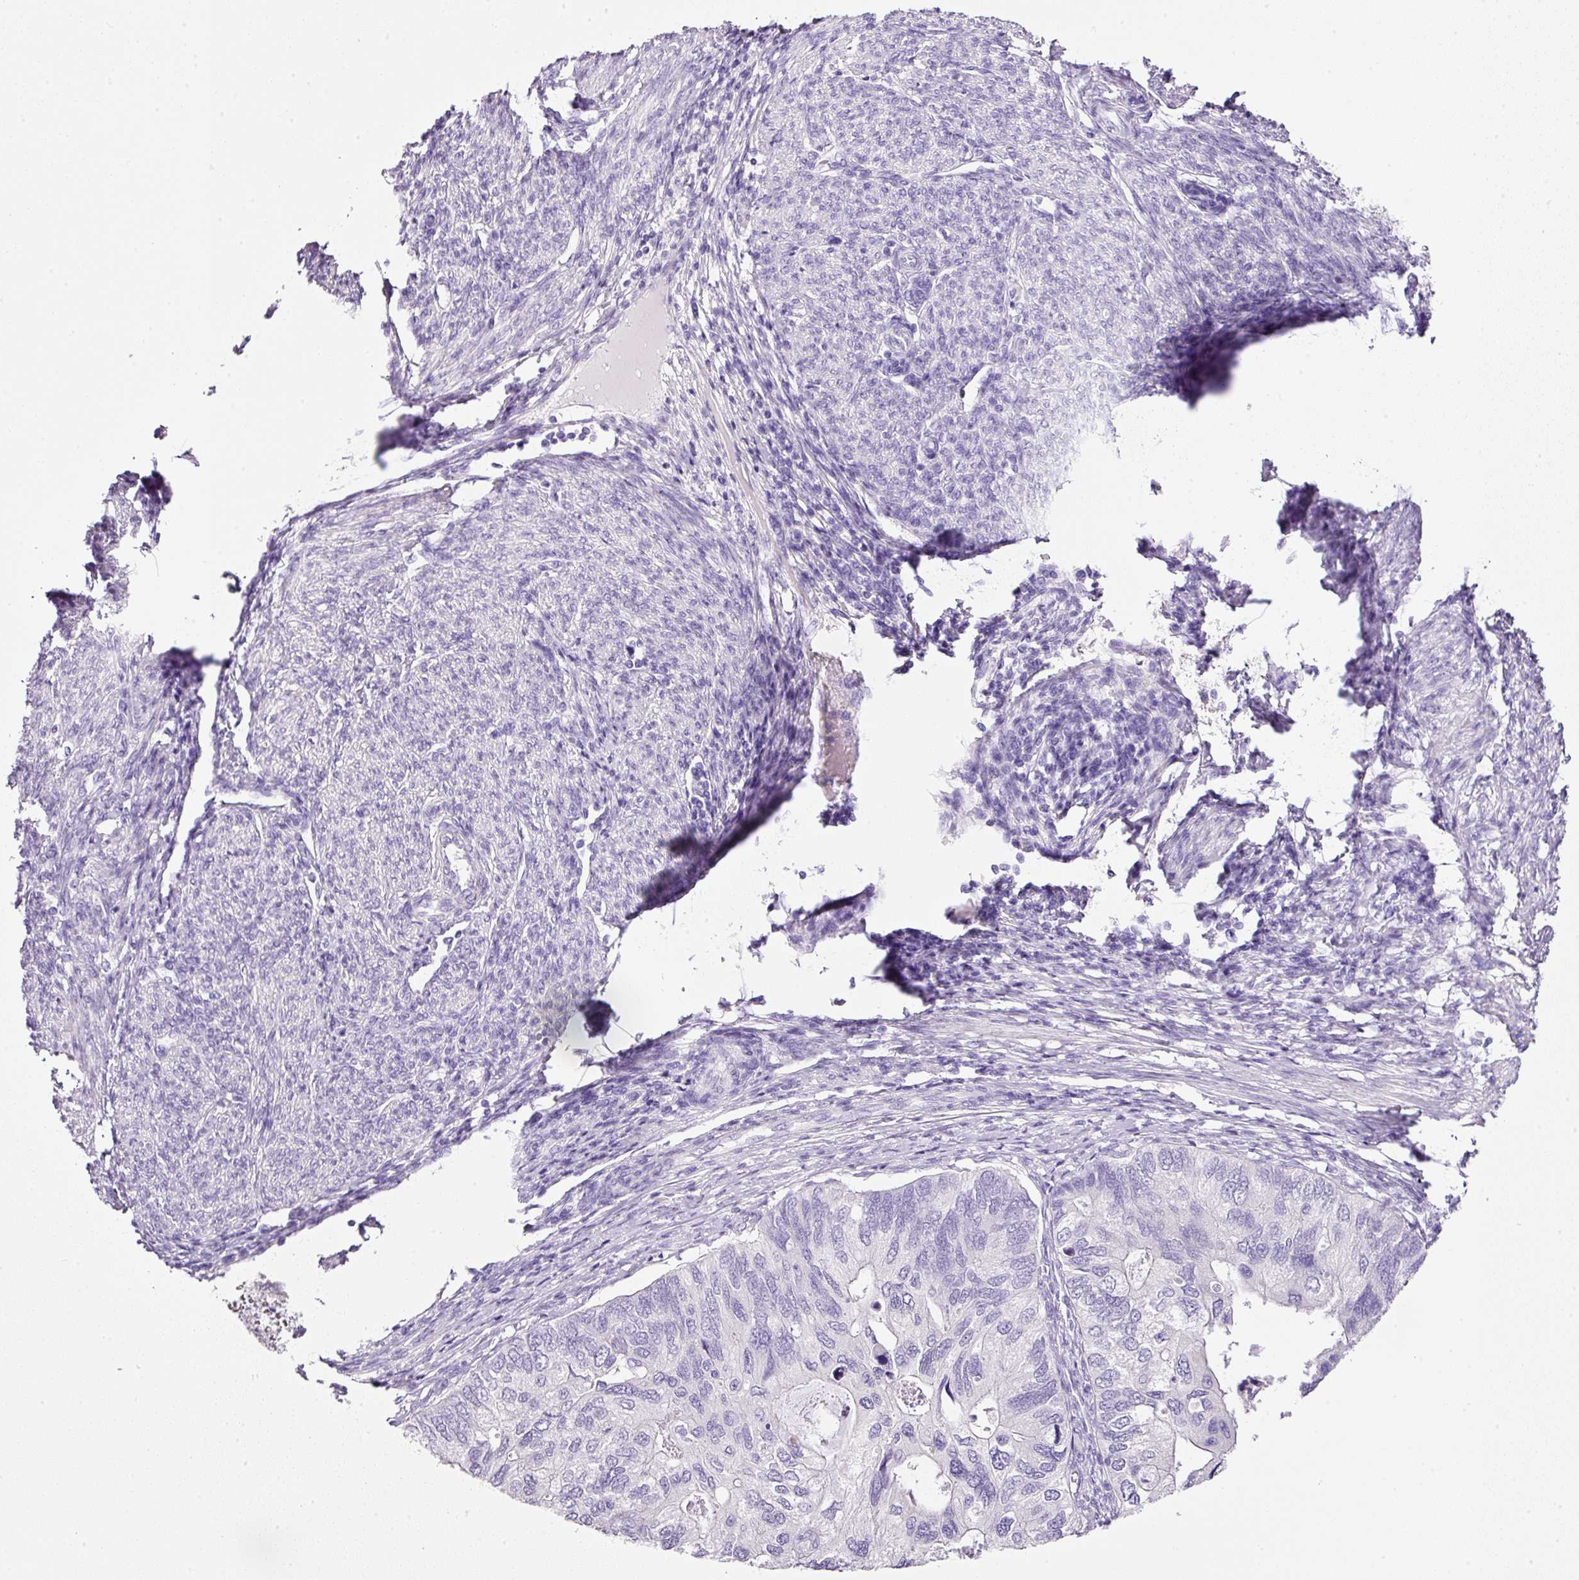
{"staining": {"intensity": "negative", "quantity": "none", "location": "none"}, "tissue": "endometrial cancer", "cell_type": "Tumor cells", "image_type": "cancer", "snomed": [{"axis": "morphology", "description": "Carcinoma, NOS"}, {"axis": "topography", "description": "Uterus"}], "caption": "Endometrial cancer stained for a protein using immunohistochemistry (IHC) shows no expression tumor cells.", "gene": "BSND", "patient": {"sex": "female", "age": 76}}